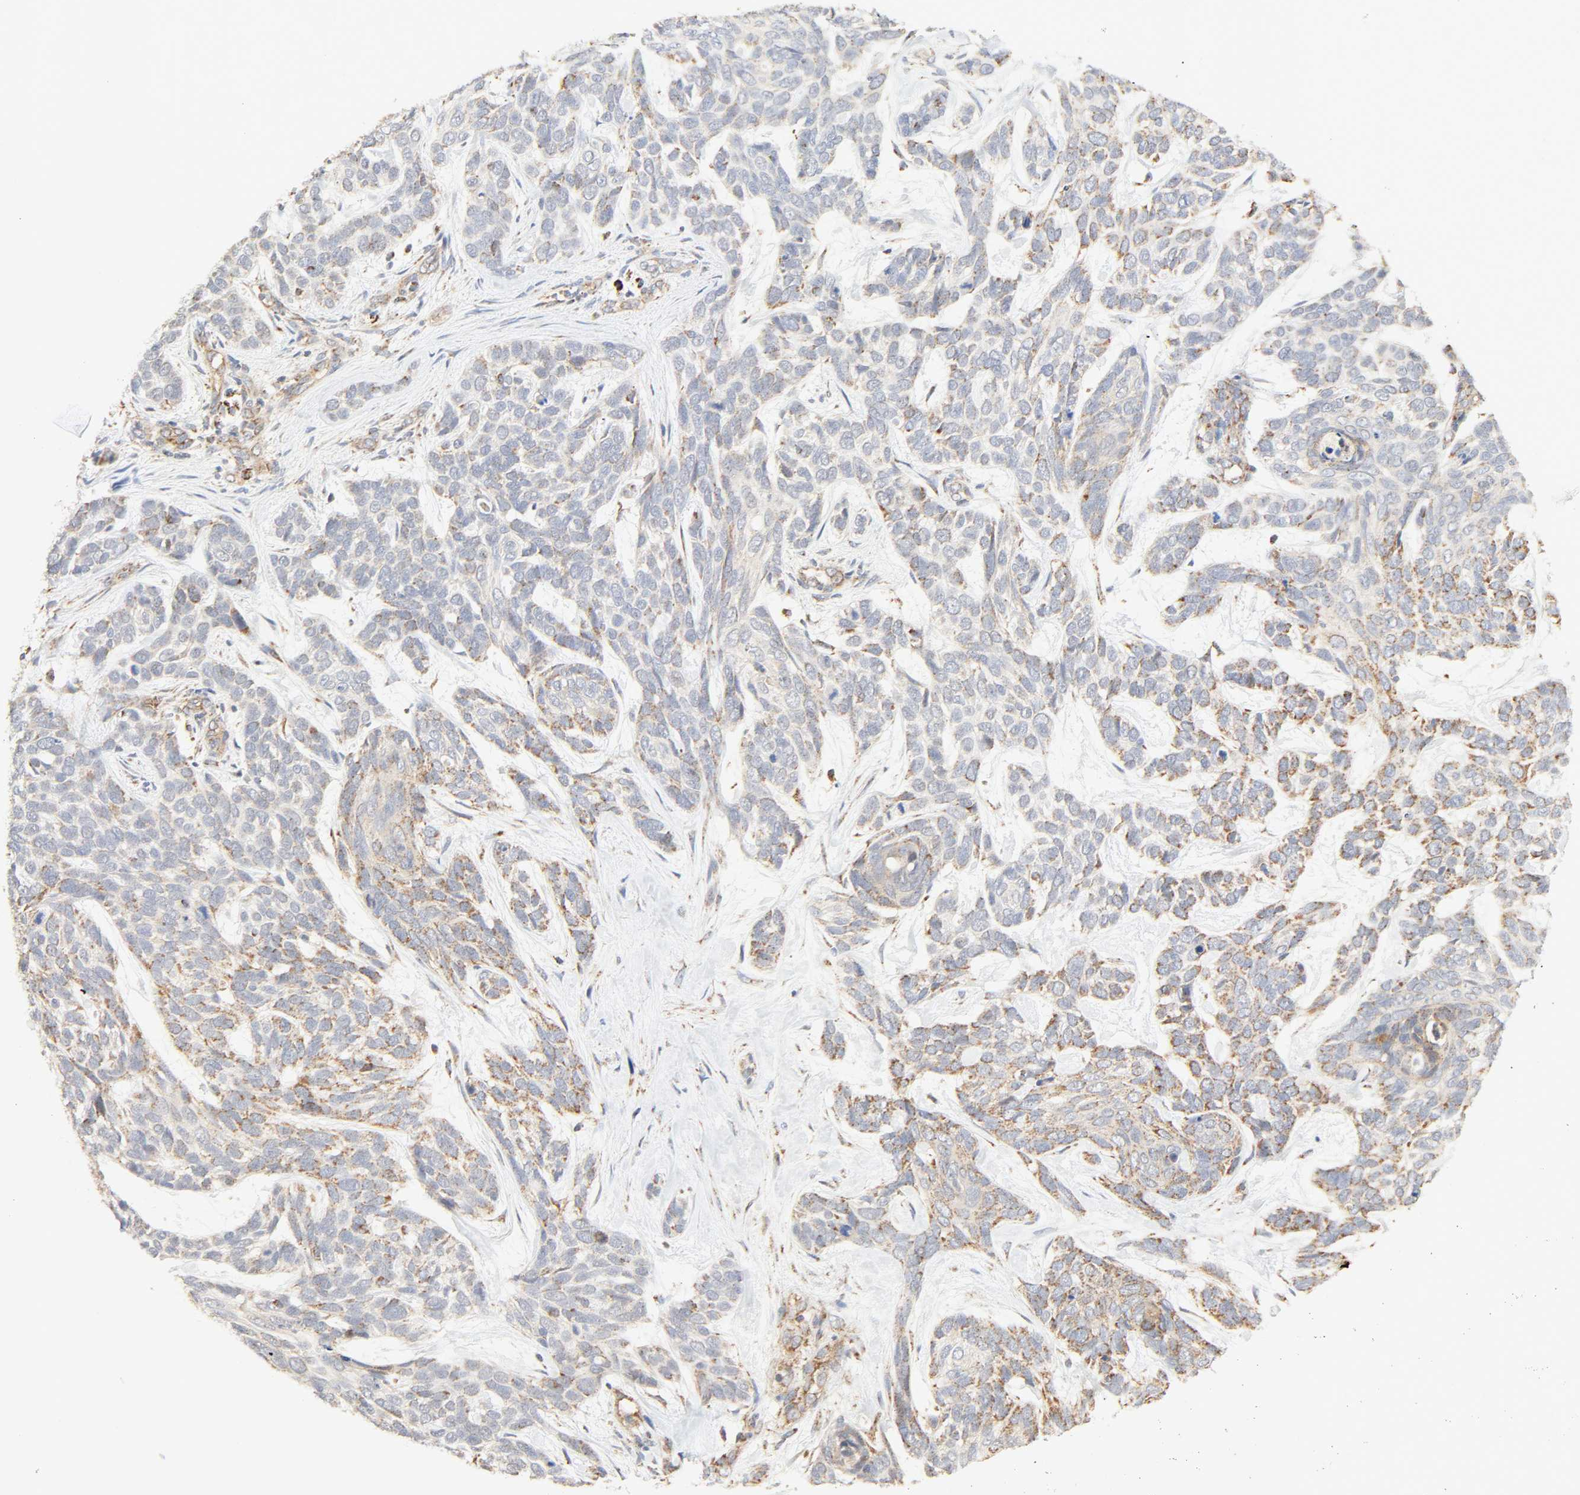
{"staining": {"intensity": "moderate", "quantity": "25%-75%", "location": "cytoplasmic/membranous"}, "tissue": "skin cancer", "cell_type": "Tumor cells", "image_type": "cancer", "snomed": [{"axis": "morphology", "description": "Basal cell carcinoma"}, {"axis": "topography", "description": "Skin"}], "caption": "This photomicrograph shows immunohistochemistry staining of human skin cancer, with medium moderate cytoplasmic/membranous staining in approximately 25%-75% of tumor cells.", "gene": "ZMAT5", "patient": {"sex": "male", "age": 87}}